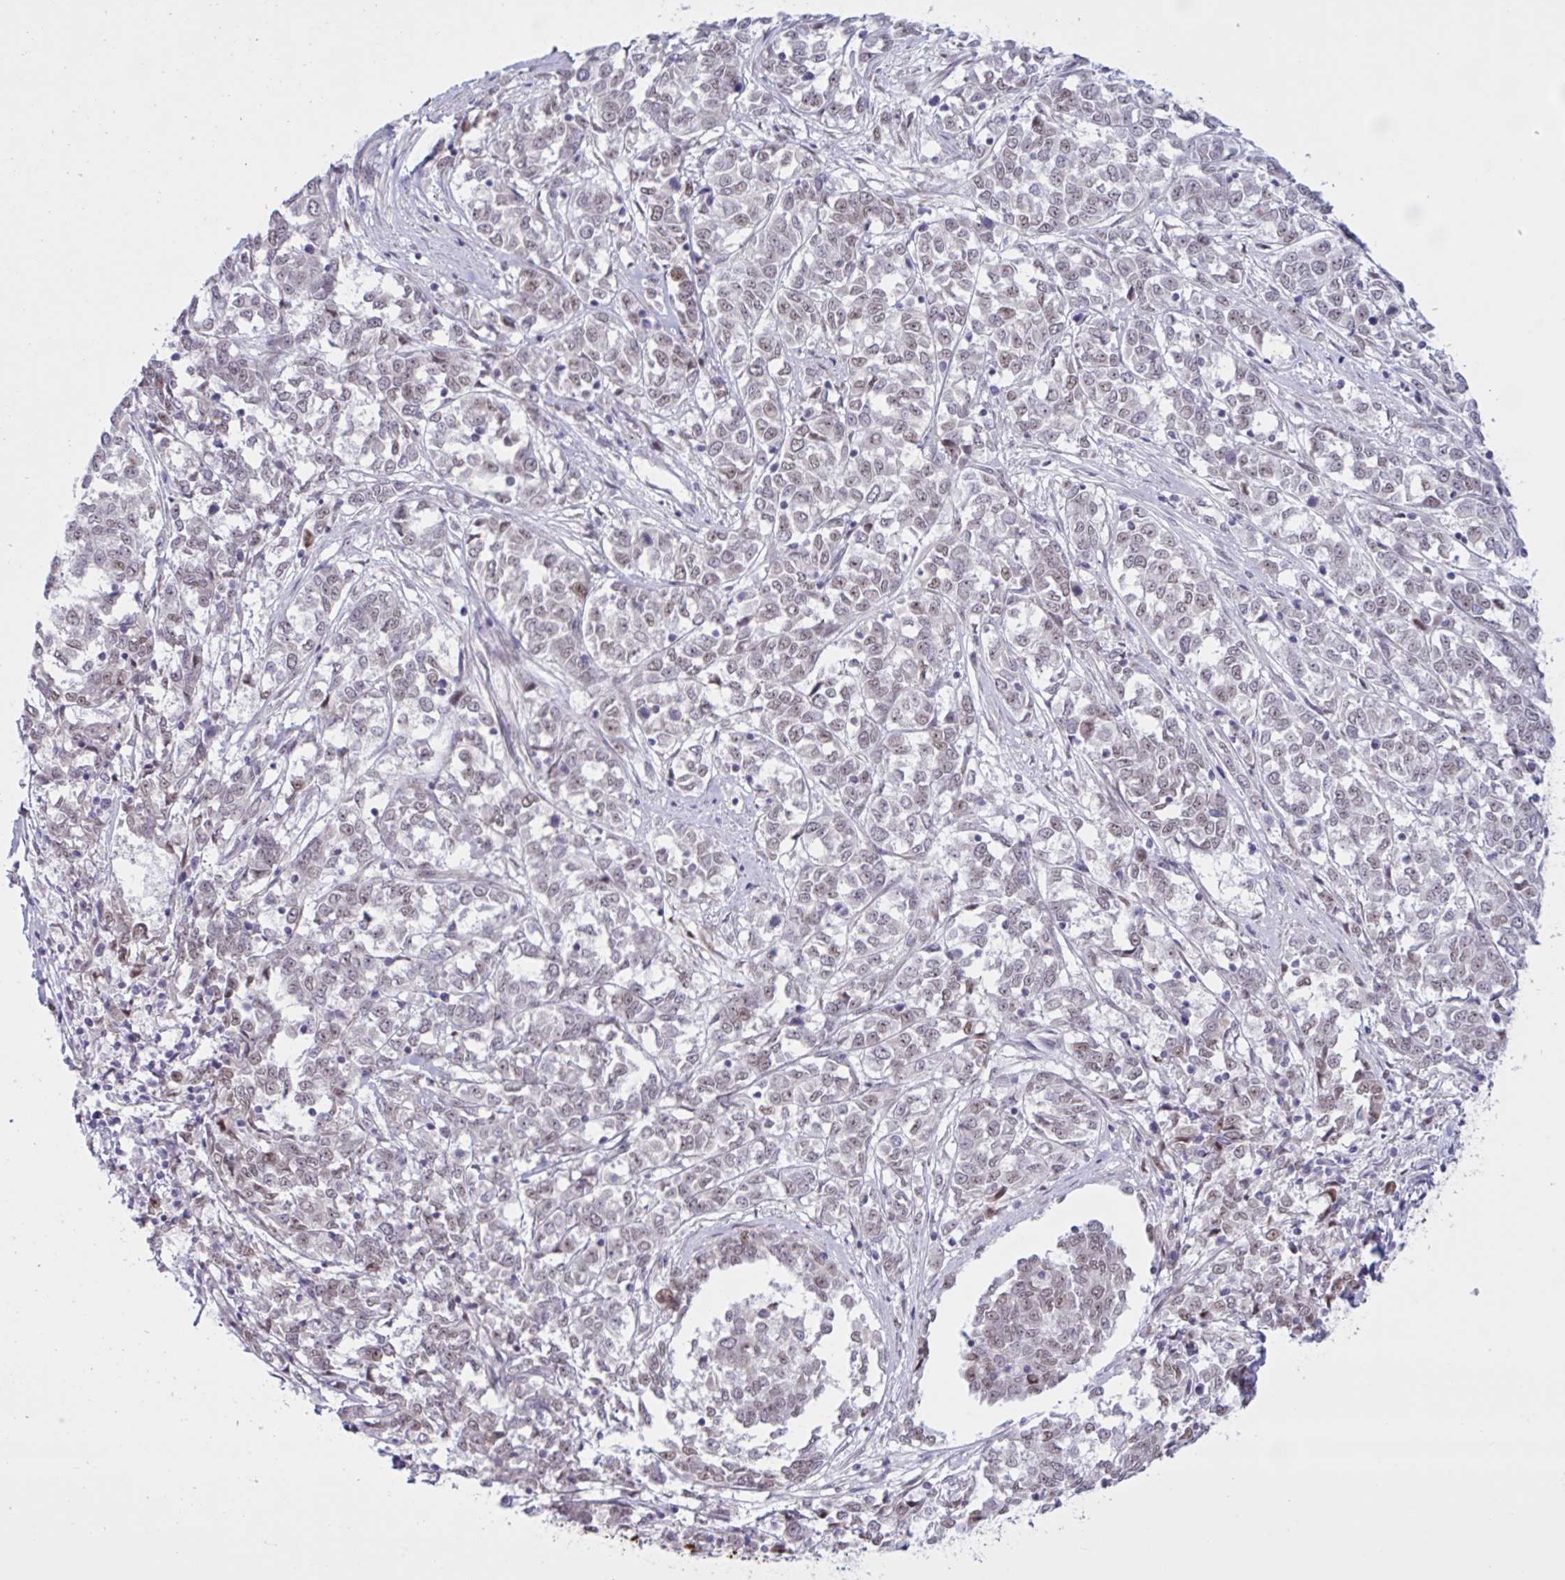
{"staining": {"intensity": "weak", "quantity": "25%-75%", "location": "nuclear"}, "tissue": "melanoma", "cell_type": "Tumor cells", "image_type": "cancer", "snomed": [{"axis": "morphology", "description": "Malignant melanoma, NOS"}, {"axis": "topography", "description": "Skin"}], "caption": "This image displays immunohistochemistry staining of human melanoma, with low weak nuclear staining in approximately 25%-75% of tumor cells.", "gene": "PRMT6", "patient": {"sex": "female", "age": 72}}